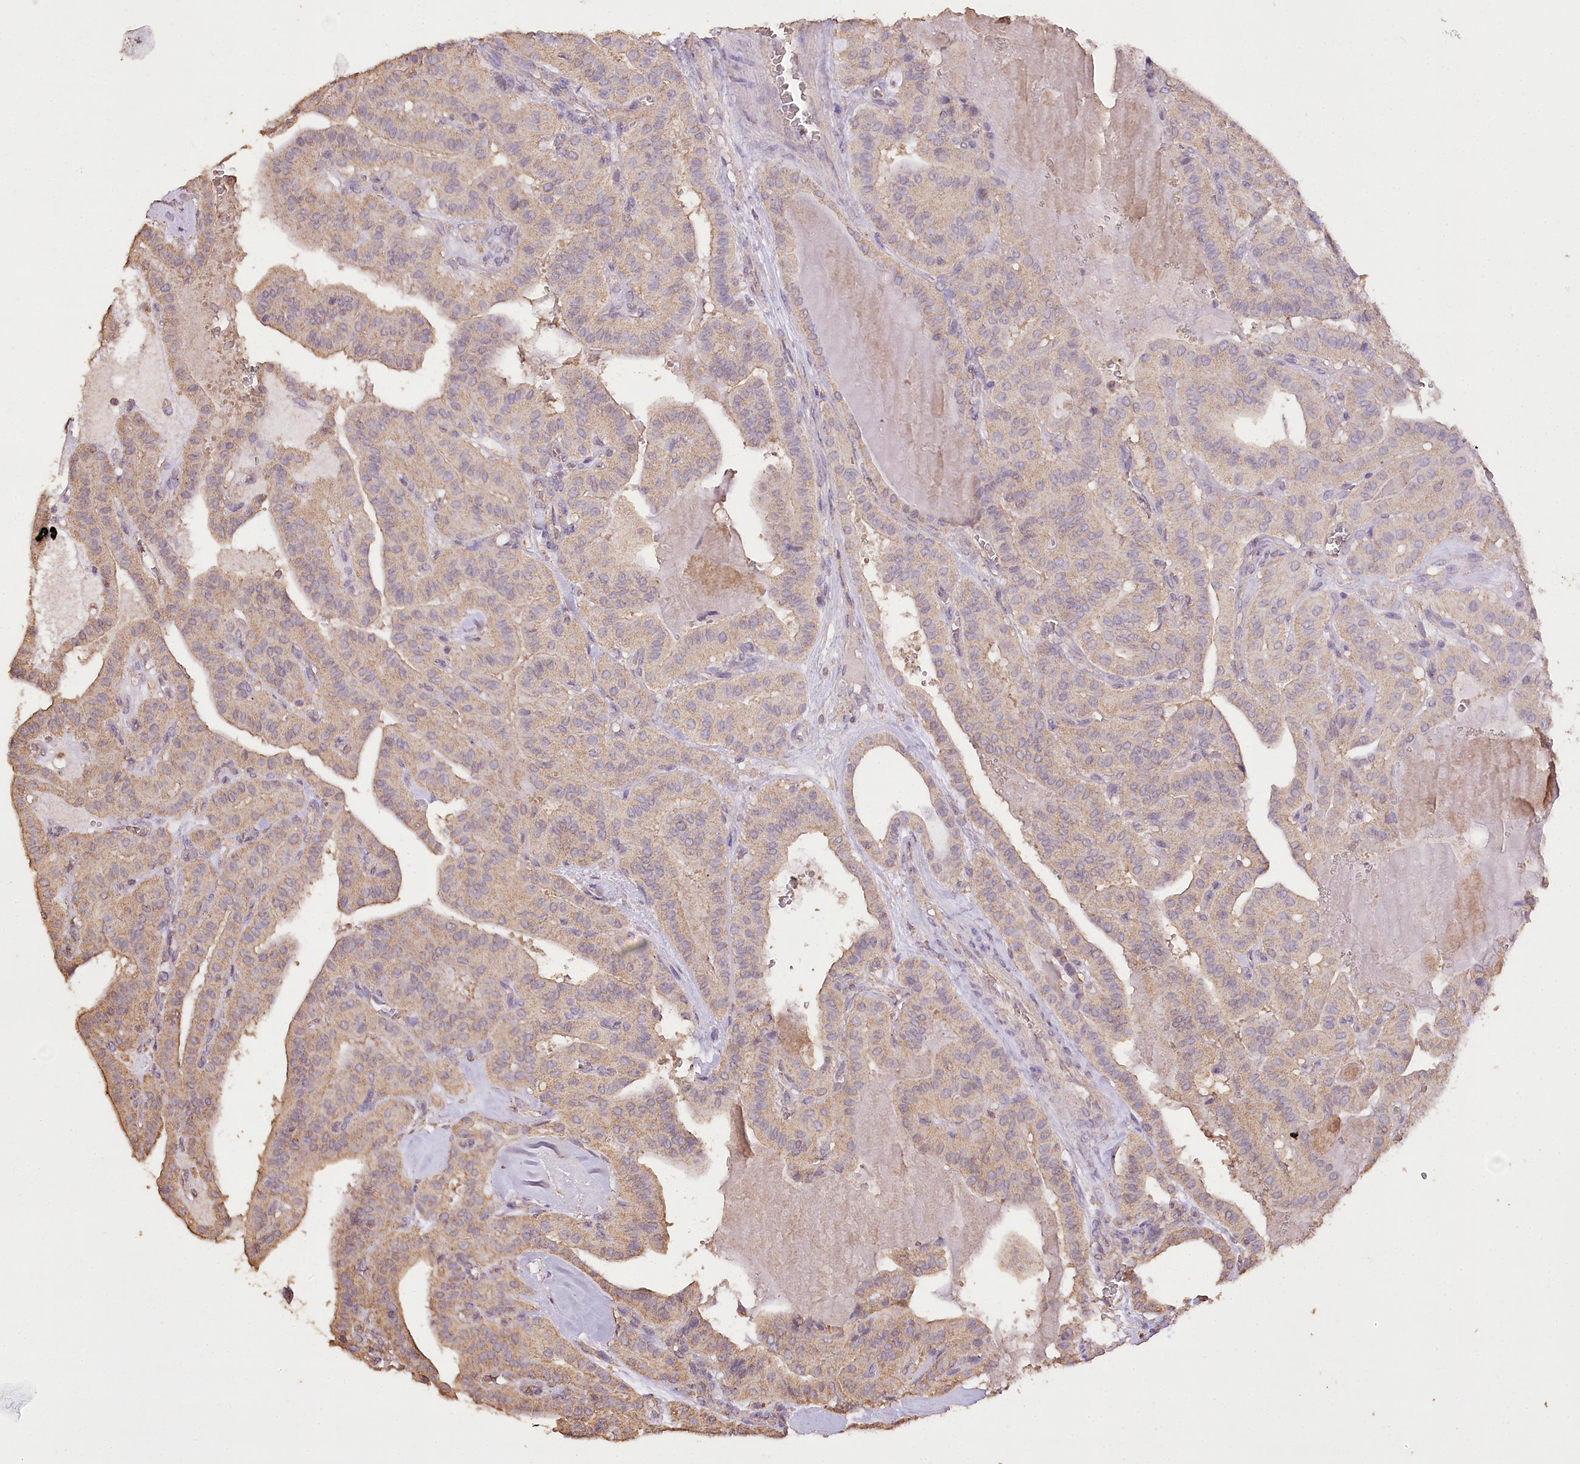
{"staining": {"intensity": "weak", "quantity": ">75%", "location": "cytoplasmic/membranous"}, "tissue": "thyroid cancer", "cell_type": "Tumor cells", "image_type": "cancer", "snomed": [{"axis": "morphology", "description": "Papillary adenocarcinoma, NOS"}, {"axis": "topography", "description": "Thyroid gland"}], "caption": "Protein expression analysis of thyroid cancer (papillary adenocarcinoma) displays weak cytoplasmic/membranous expression in about >75% of tumor cells.", "gene": "IREB2", "patient": {"sex": "male", "age": 52}}